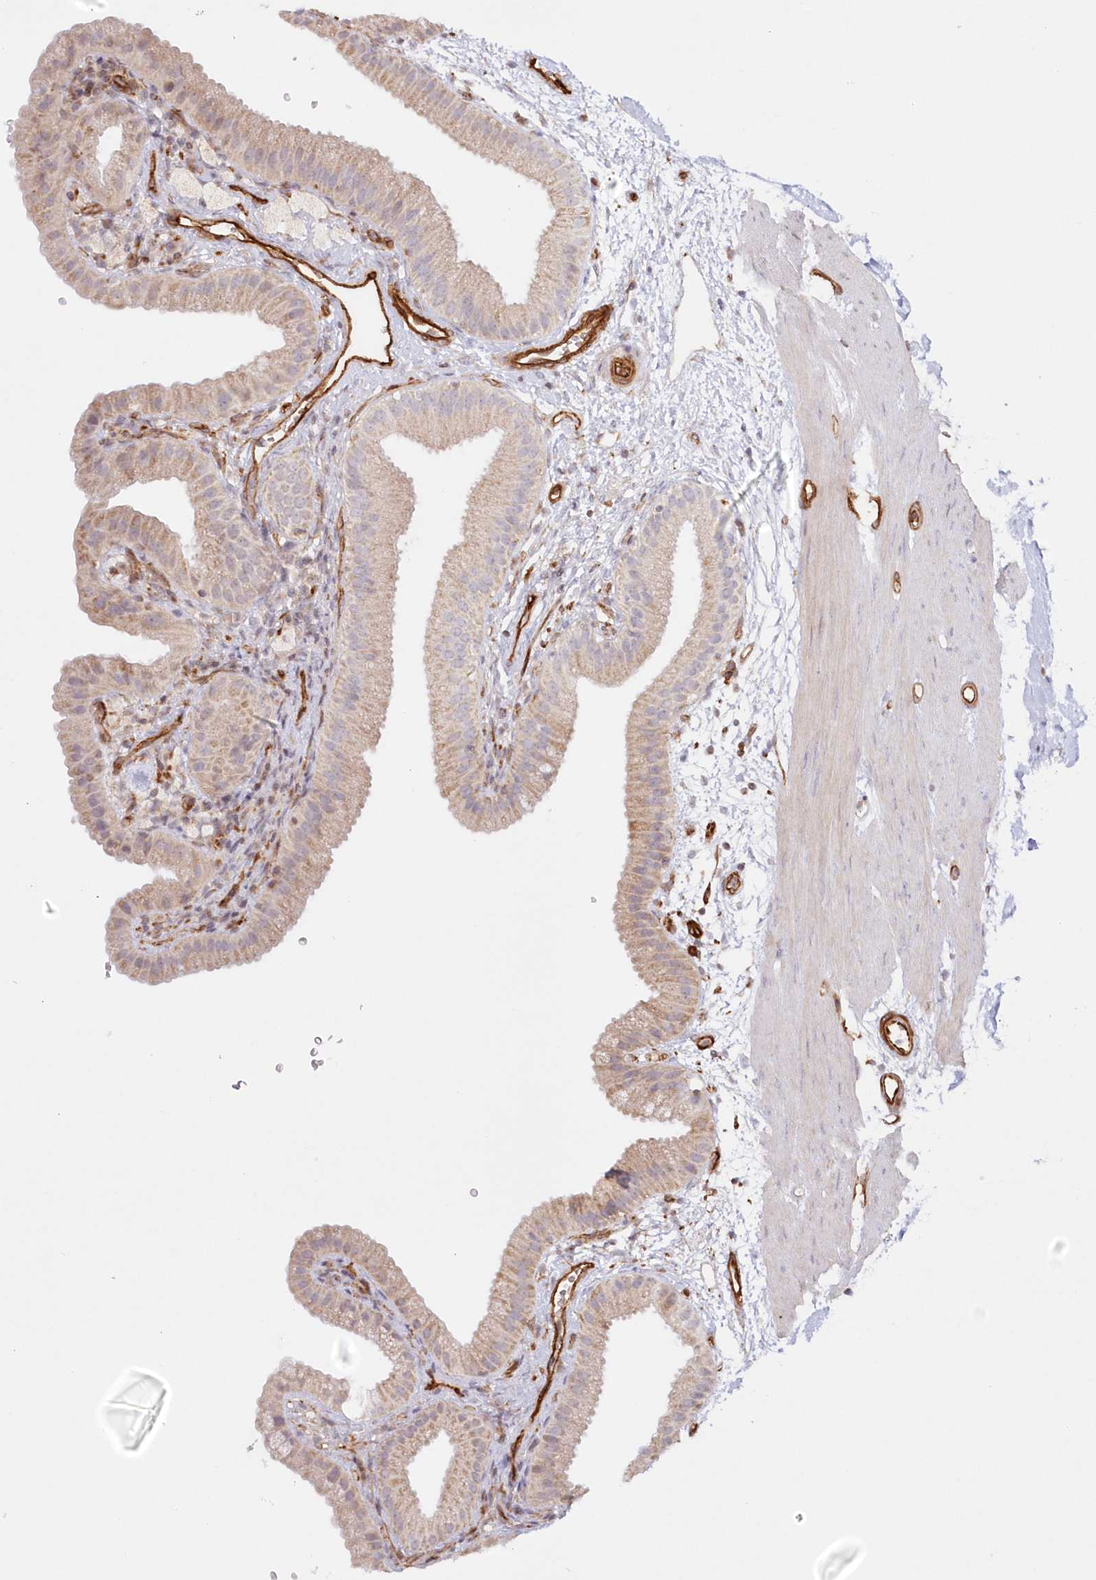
{"staining": {"intensity": "weak", "quantity": ">75%", "location": "cytoplasmic/membranous"}, "tissue": "gallbladder", "cell_type": "Glandular cells", "image_type": "normal", "snomed": [{"axis": "morphology", "description": "Normal tissue, NOS"}, {"axis": "topography", "description": "Gallbladder"}], "caption": "Gallbladder stained with immunohistochemistry reveals weak cytoplasmic/membranous positivity in approximately >75% of glandular cells. (DAB (3,3'-diaminobenzidine) IHC, brown staining for protein, blue staining for nuclei).", "gene": "AFAP1L2", "patient": {"sex": "female", "age": 64}}